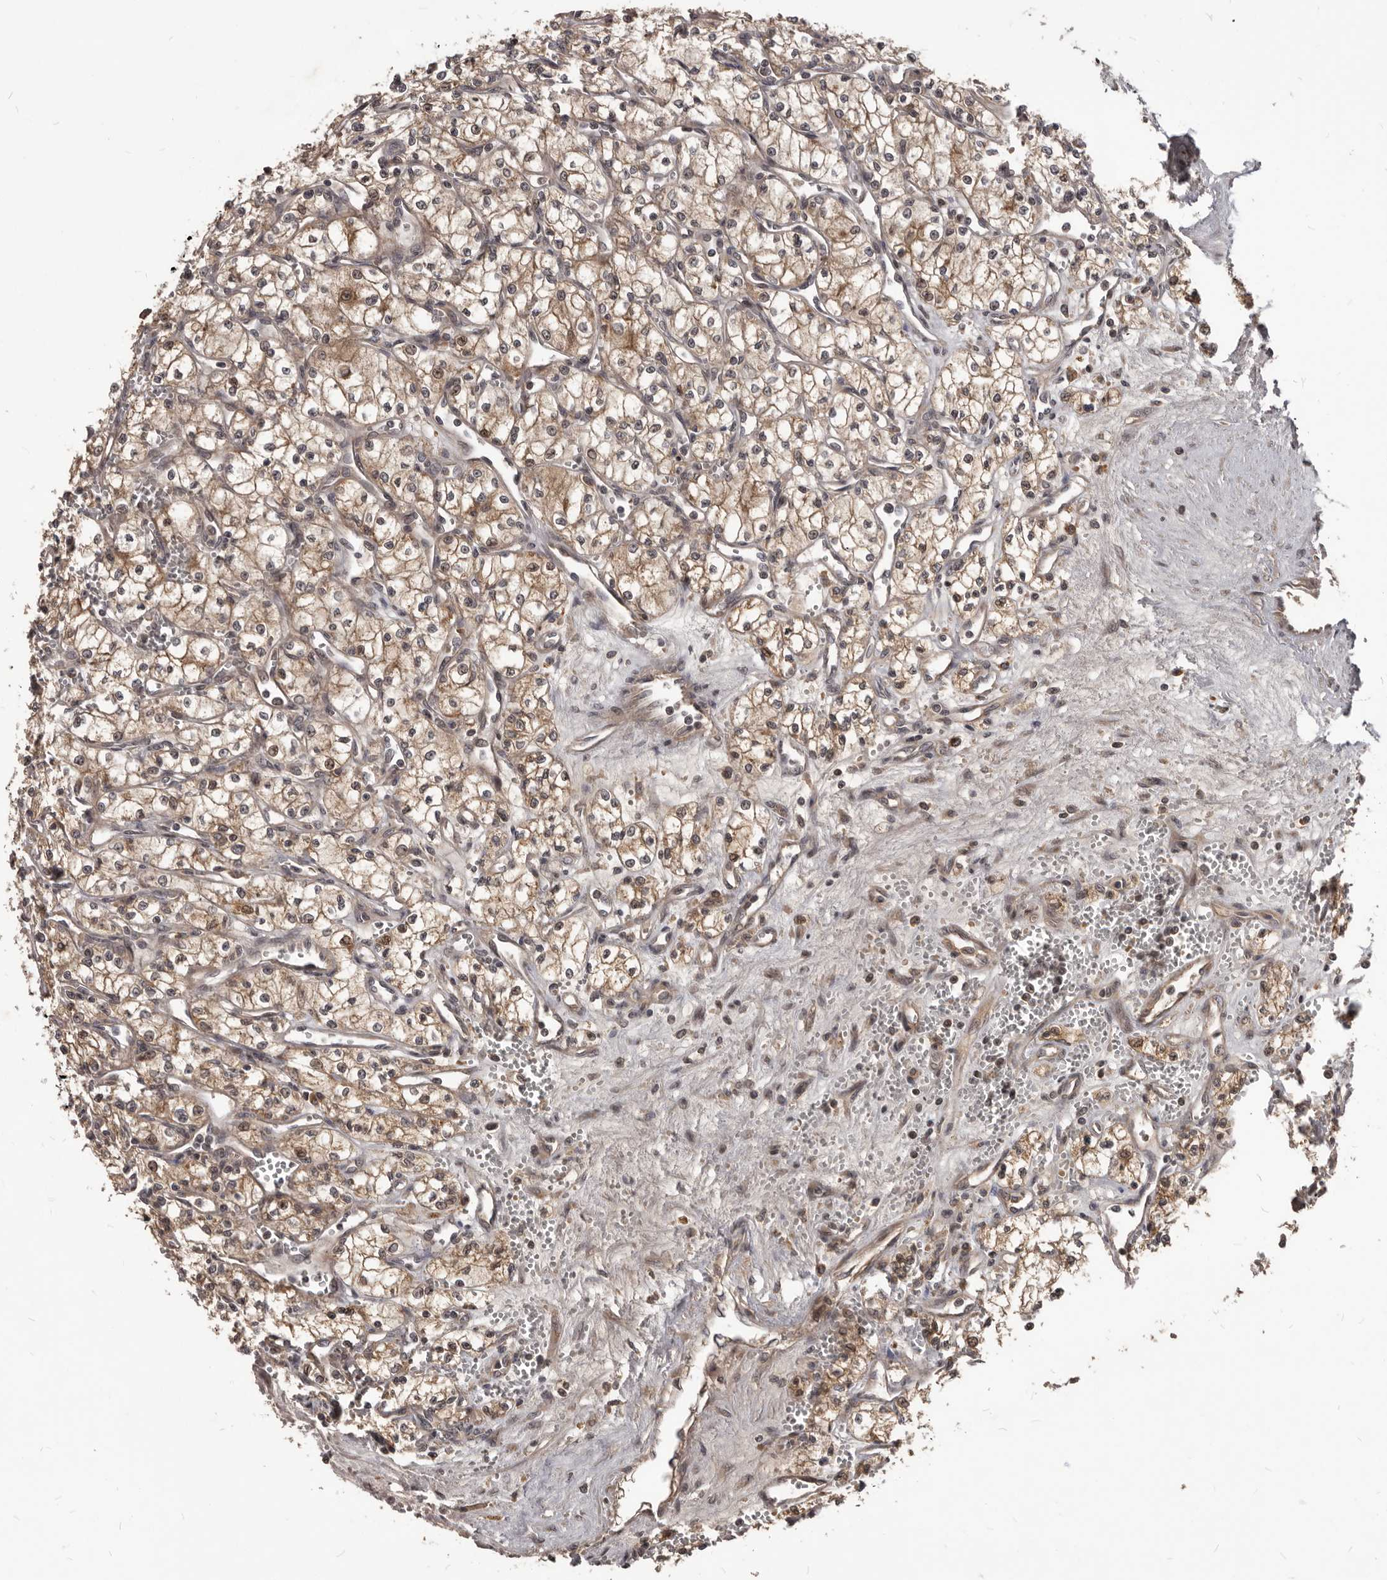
{"staining": {"intensity": "moderate", "quantity": ">75%", "location": "cytoplasmic/membranous,nuclear"}, "tissue": "renal cancer", "cell_type": "Tumor cells", "image_type": "cancer", "snomed": [{"axis": "morphology", "description": "Adenocarcinoma, NOS"}, {"axis": "topography", "description": "Kidney"}], "caption": "Adenocarcinoma (renal) stained for a protein (brown) displays moderate cytoplasmic/membranous and nuclear positive expression in about >75% of tumor cells.", "gene": "GABPB2", "patient": {"sex": "male", "age": 59}}